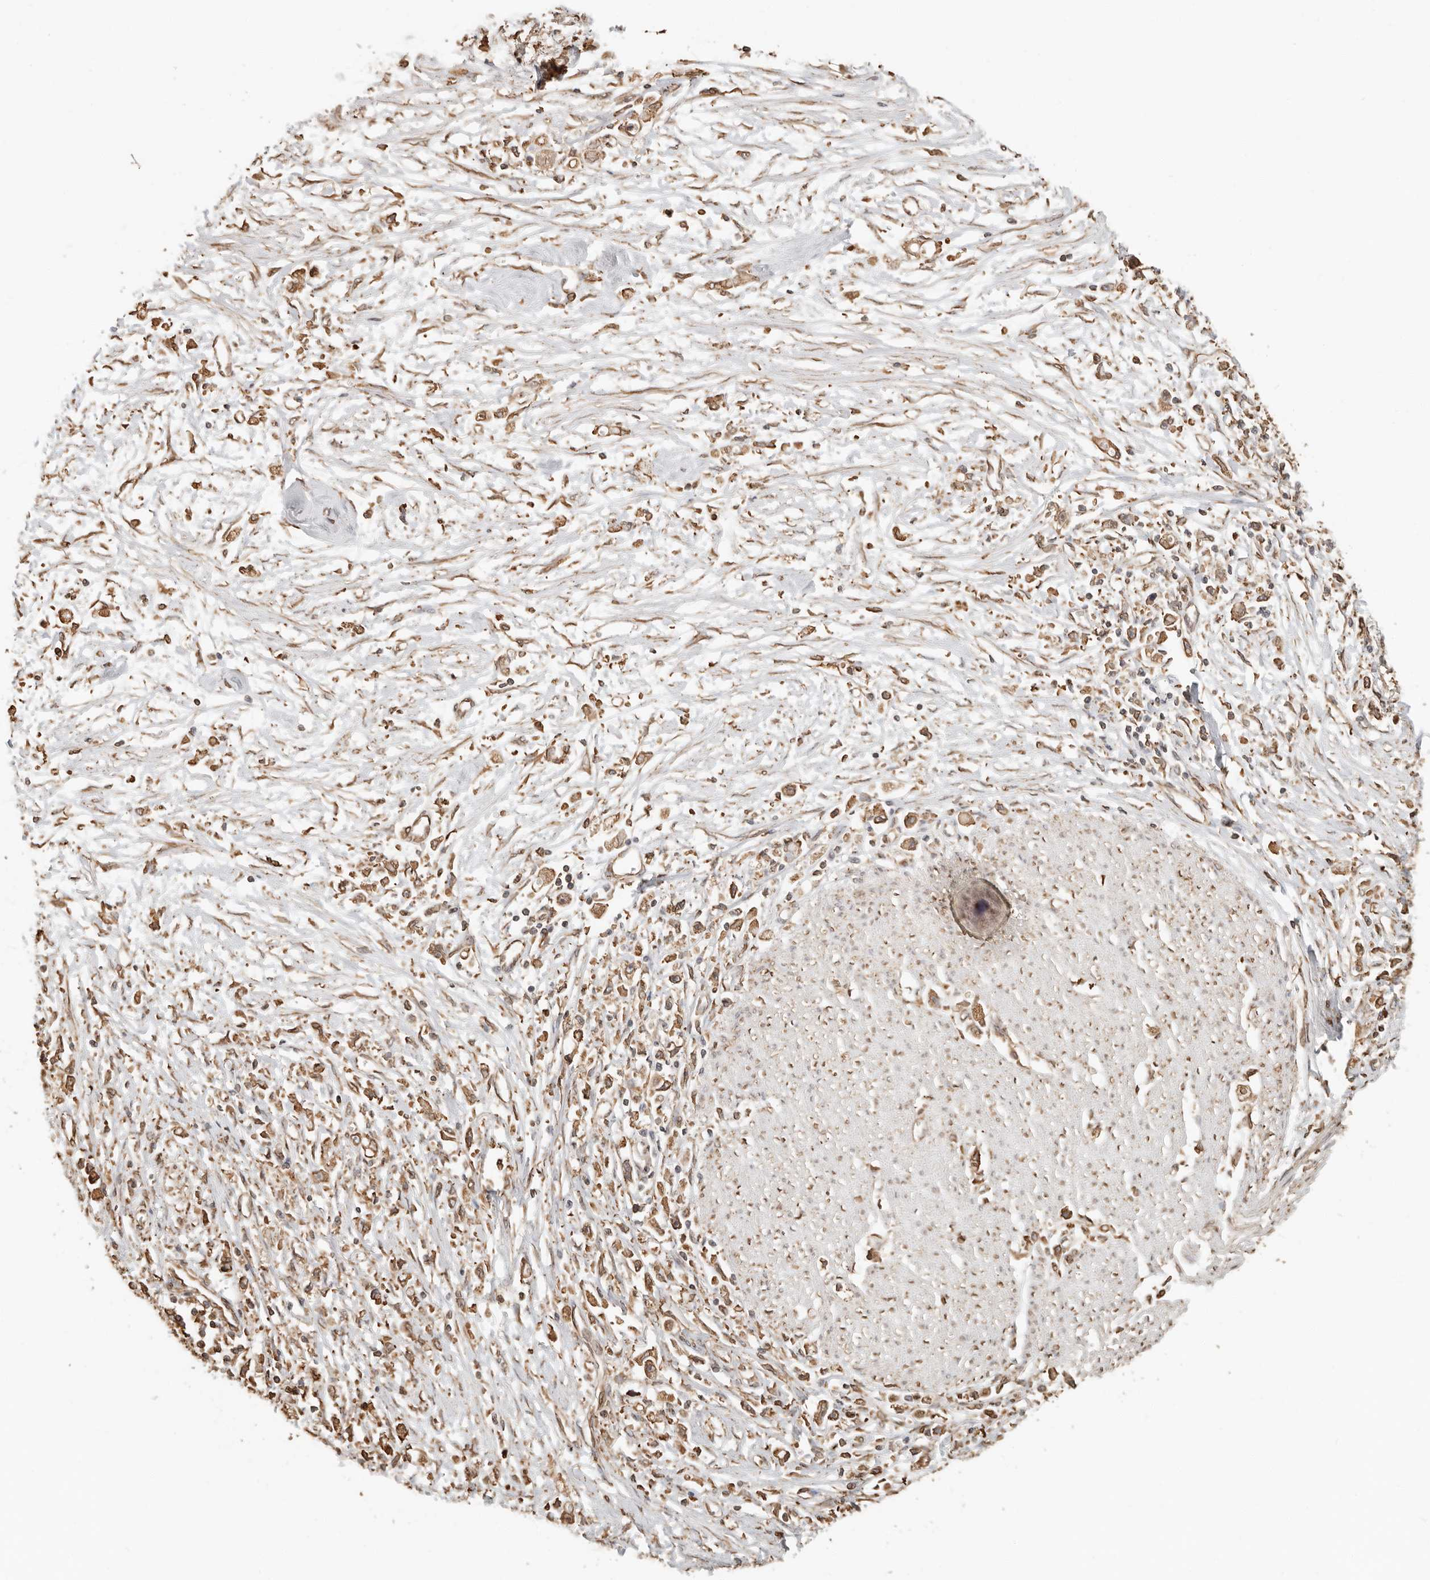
{"staining": {"intensity": "moderate", "quantity": ">75%", "location": "cytoplasmic/membranous"}, "tissue": "stomach cancer", "cell_type": "Tumor cells", "image_type": "cancer", "snomed": [{"axis": "morphology", "description": "Adenocarcinoma, NOS"}, {"axis": "topography", "description": "Stomach"}], "caption": "This image reveals immunohistochemistry (IHC) staining of human stomach adenocarcinoma, with medium moderate cytoplasmic/membranous positivity in approximately >75% of tumor cells.", "gene": "ARHGEF10L", "patient": {"sex": "female", "age": 59}}